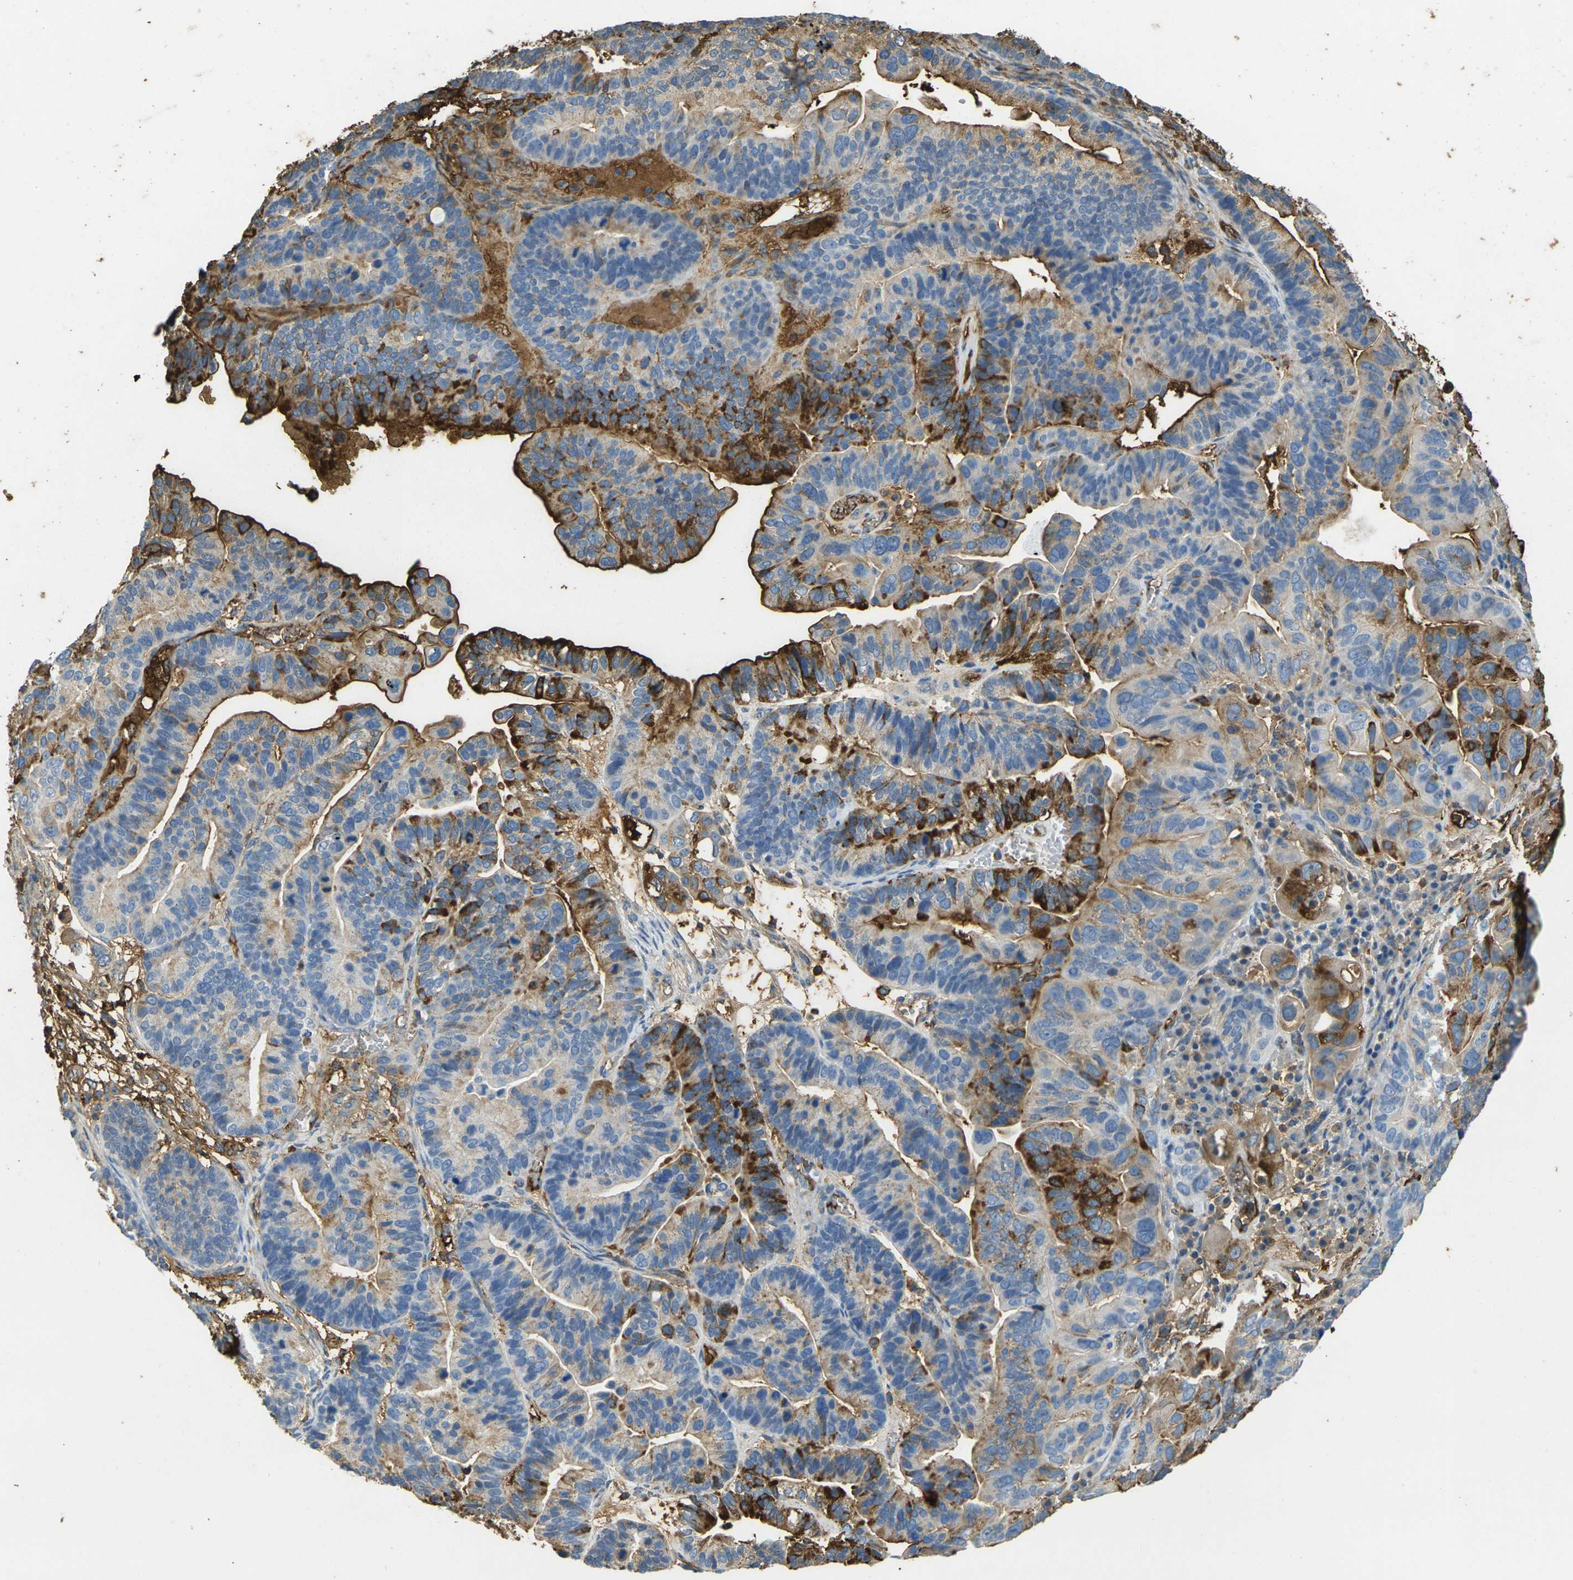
{"staining": {"intensity": "strong", "quantity": "25%-75%", "location": "cytoplasmic/membranous"}, "tissue": "ovarian cancer", "cell_type": "Tumor cells", "image_type": "cancer", "snomed": [{"axis": "morphology", "description": "Cystadenocarcinoma, serous, NOS"}, {"axis": "topography", "description": "Ovary"}], "caption": "Ovarian cancer was stained to show a protein in brown. There is high levels of strong cytoplasmic/membranous expression in about 25%-75% of tumor cells. Immunohistochemistry (ihc) stains the protein in brown and the nuclei are stained blue.", "gene": "PLCD1", "patient": {"sex": "female", "age": 56}}